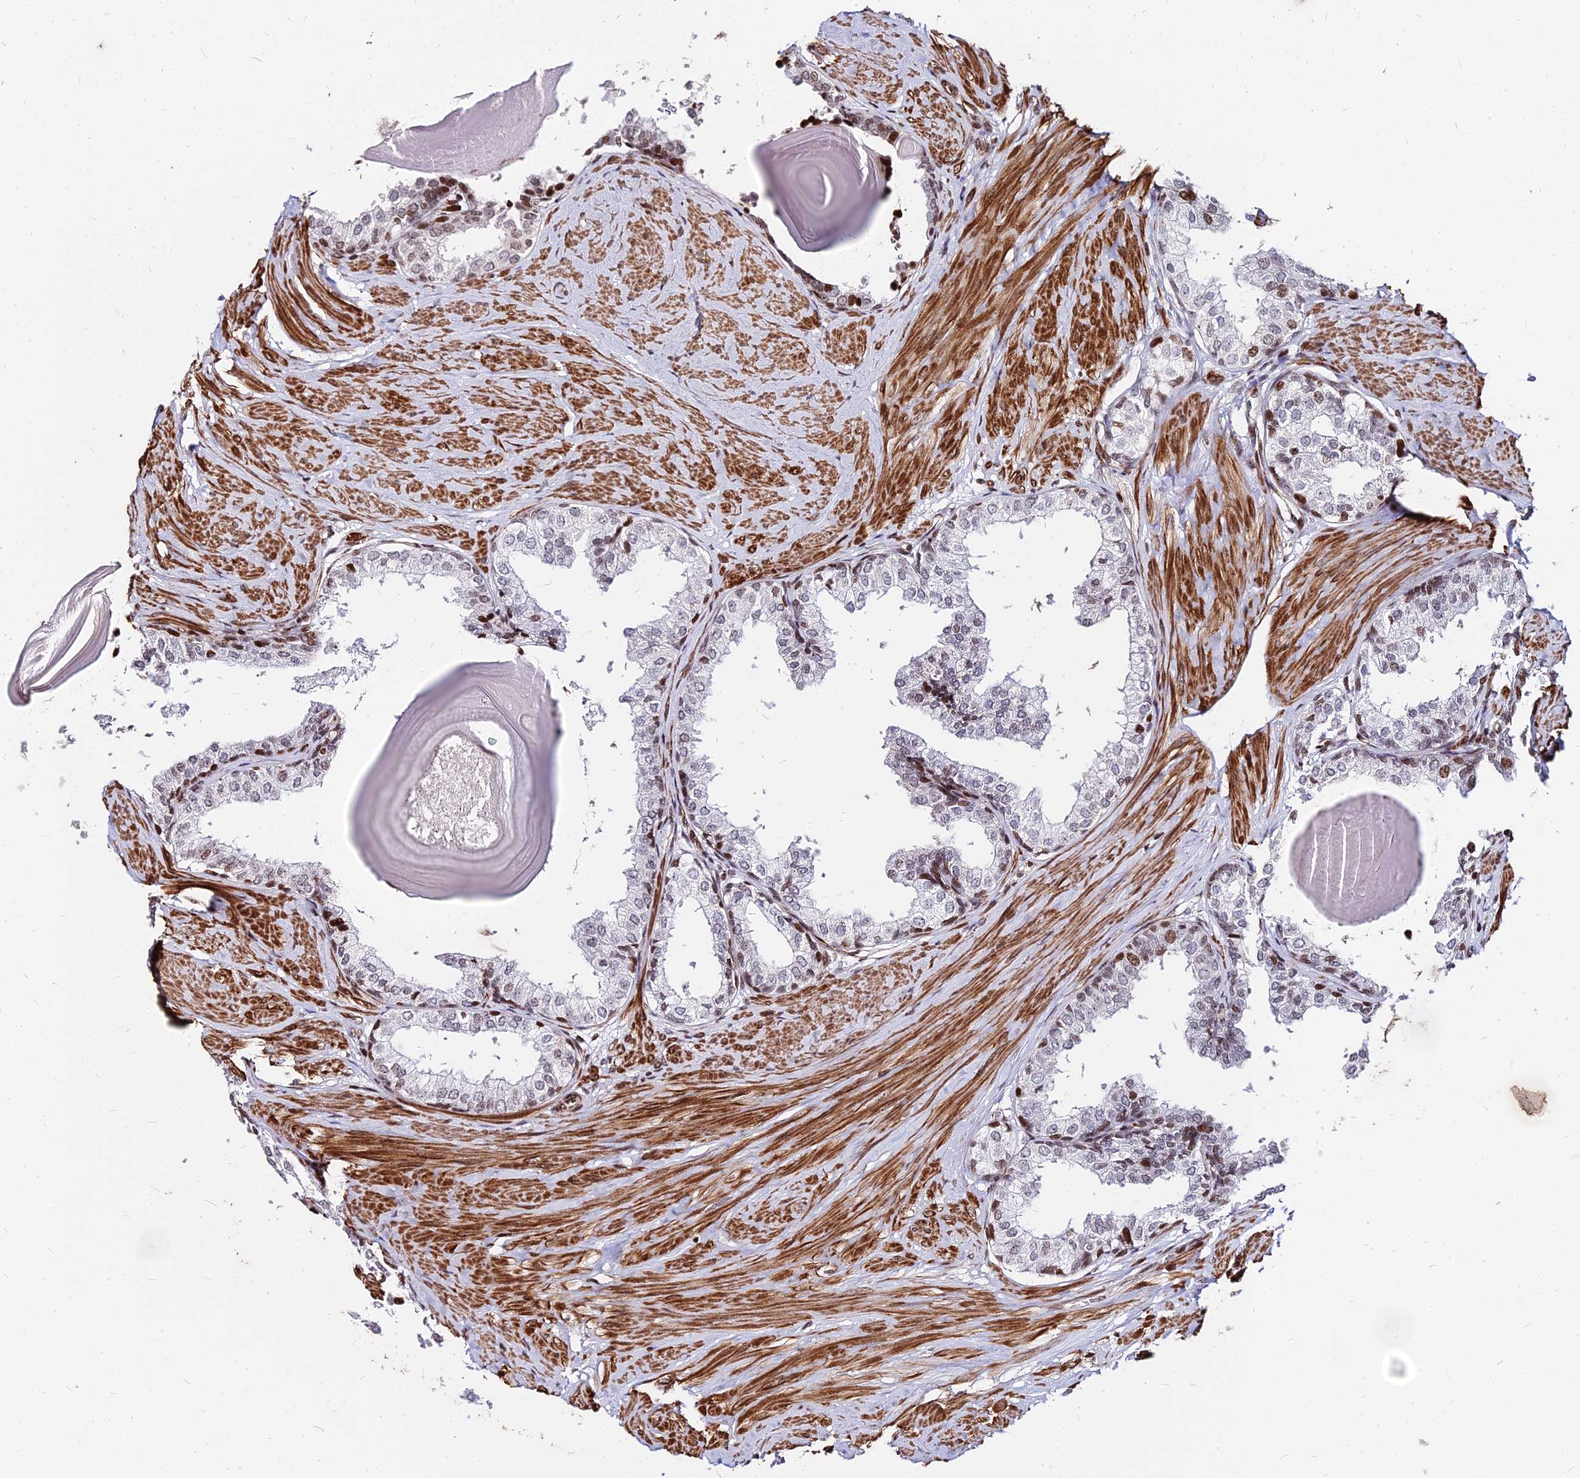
{"staining": {"intensity": "moderate", "quantity": "<25%", "location": "nuclear"}, "tissue": "prostate", "cell_type": "Glandular cells", "image_type": "normal", "snomed": [{"axis": "morphology", "description": "Normal tissue, NOS"}, {"axis": "topography", "description": "Prostate"}], "caption": "High-magnification brightfield microscopy of benign prostate stained with DAB (brown) and counterstained with hematoxylin (blue). glandular cells exhibit moderate nuclear expression is appreciated in approximately<25% of cells.", "gene": "NYAP2", "patient": {"sex": "male", "age": 48}}